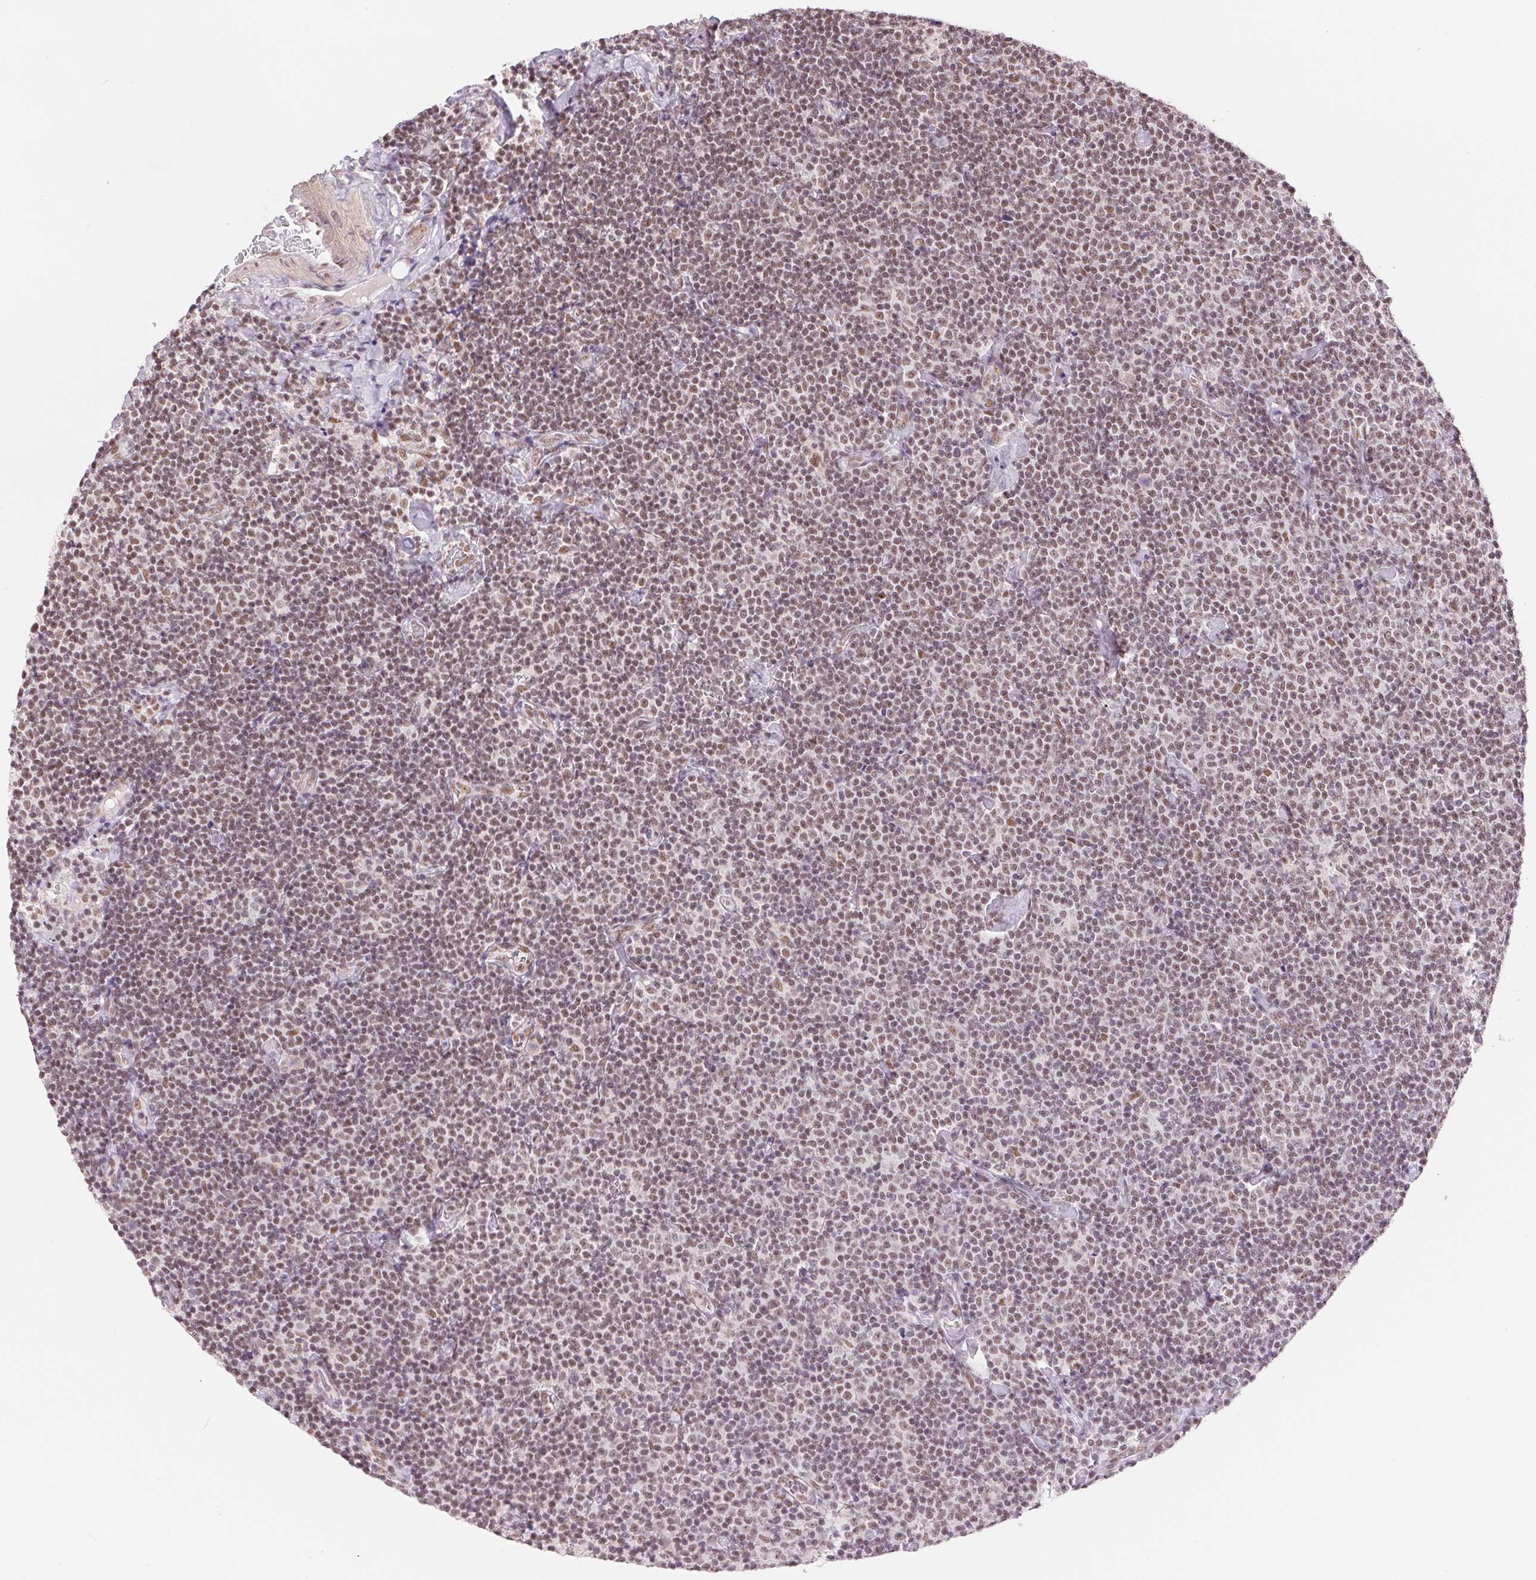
{"staining": {"intensity": "moderate", "quantity": "25%-75%", "location": "nuclear"}, "tissue": "lymphoma", "cell_type": "Tumor cells", "image_type": "cancer", "snomed": [{"axis": "morphology", "description": "Malignant lymphoma, non-Hodgkin's type, Low grade"}, {"axis": "topography", "description": "Lymph node"}], "caption": "Human lymphoma stained for a protein (brown) shows moderate nuclear positive positivity in approximately 25%-75% of tumor cells.", "gene": "RPRD1B", "patient": {"sex": "male", "age": 81}}